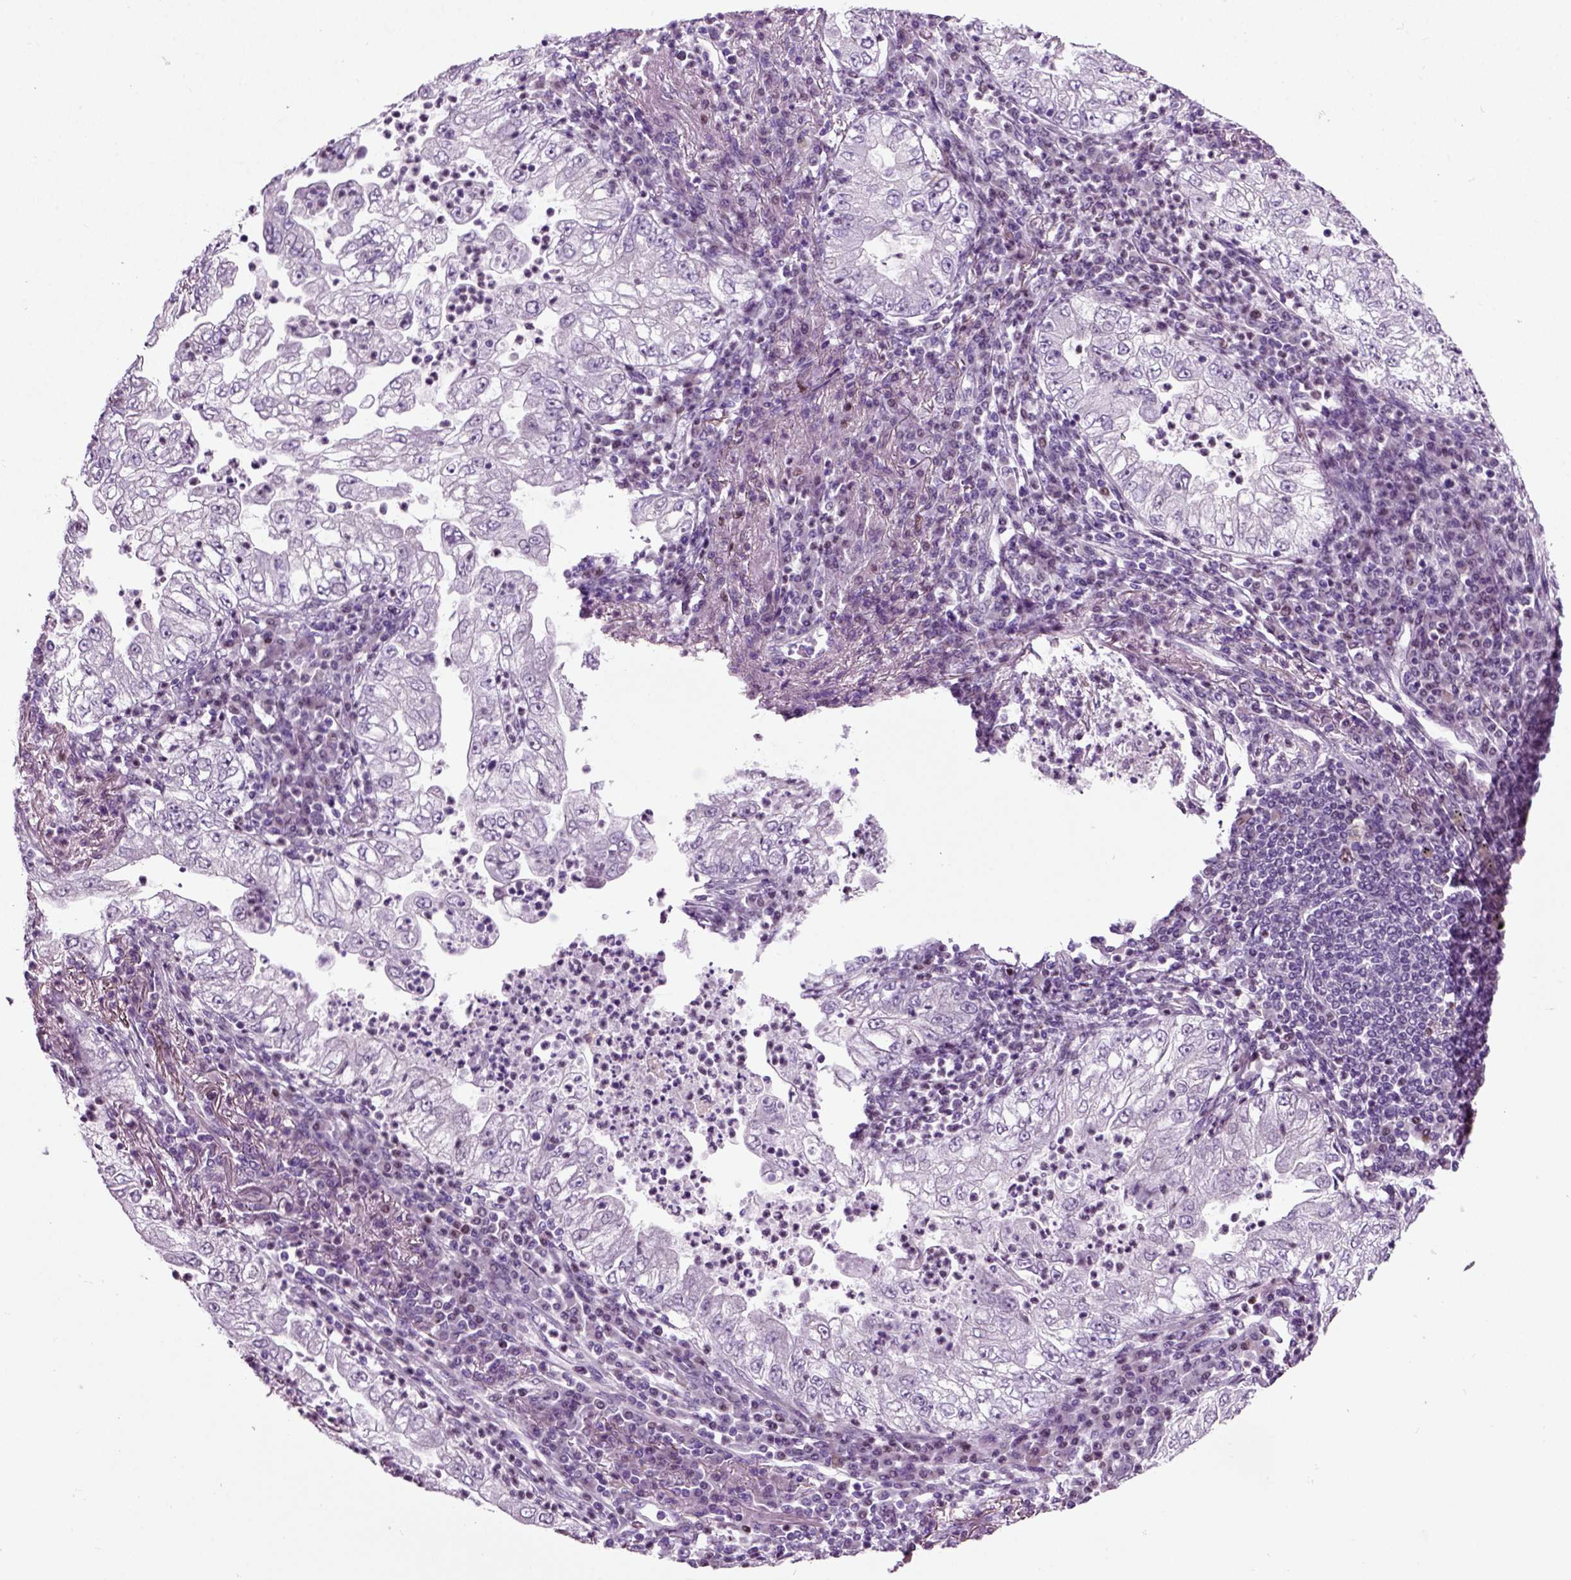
{"staining": {"intensity": "negative", "quantity": "none", "location": "none"}, "tissue": "lung cancer", "cell_type": "Tumor cells", "image_type": "cancer", "snomed": [{"axis": "morphology", "description": "Adenocarcinoma, NOS"}, {"axis": "topography", "description": "Lung"}], "caption": "Immunohistochemical staining of human adenocarcinoma (lung) demonstrates no significant staining in tumor cells.", "gene": "ARID3A", "patient": {"sex": "female", "age": 73}}